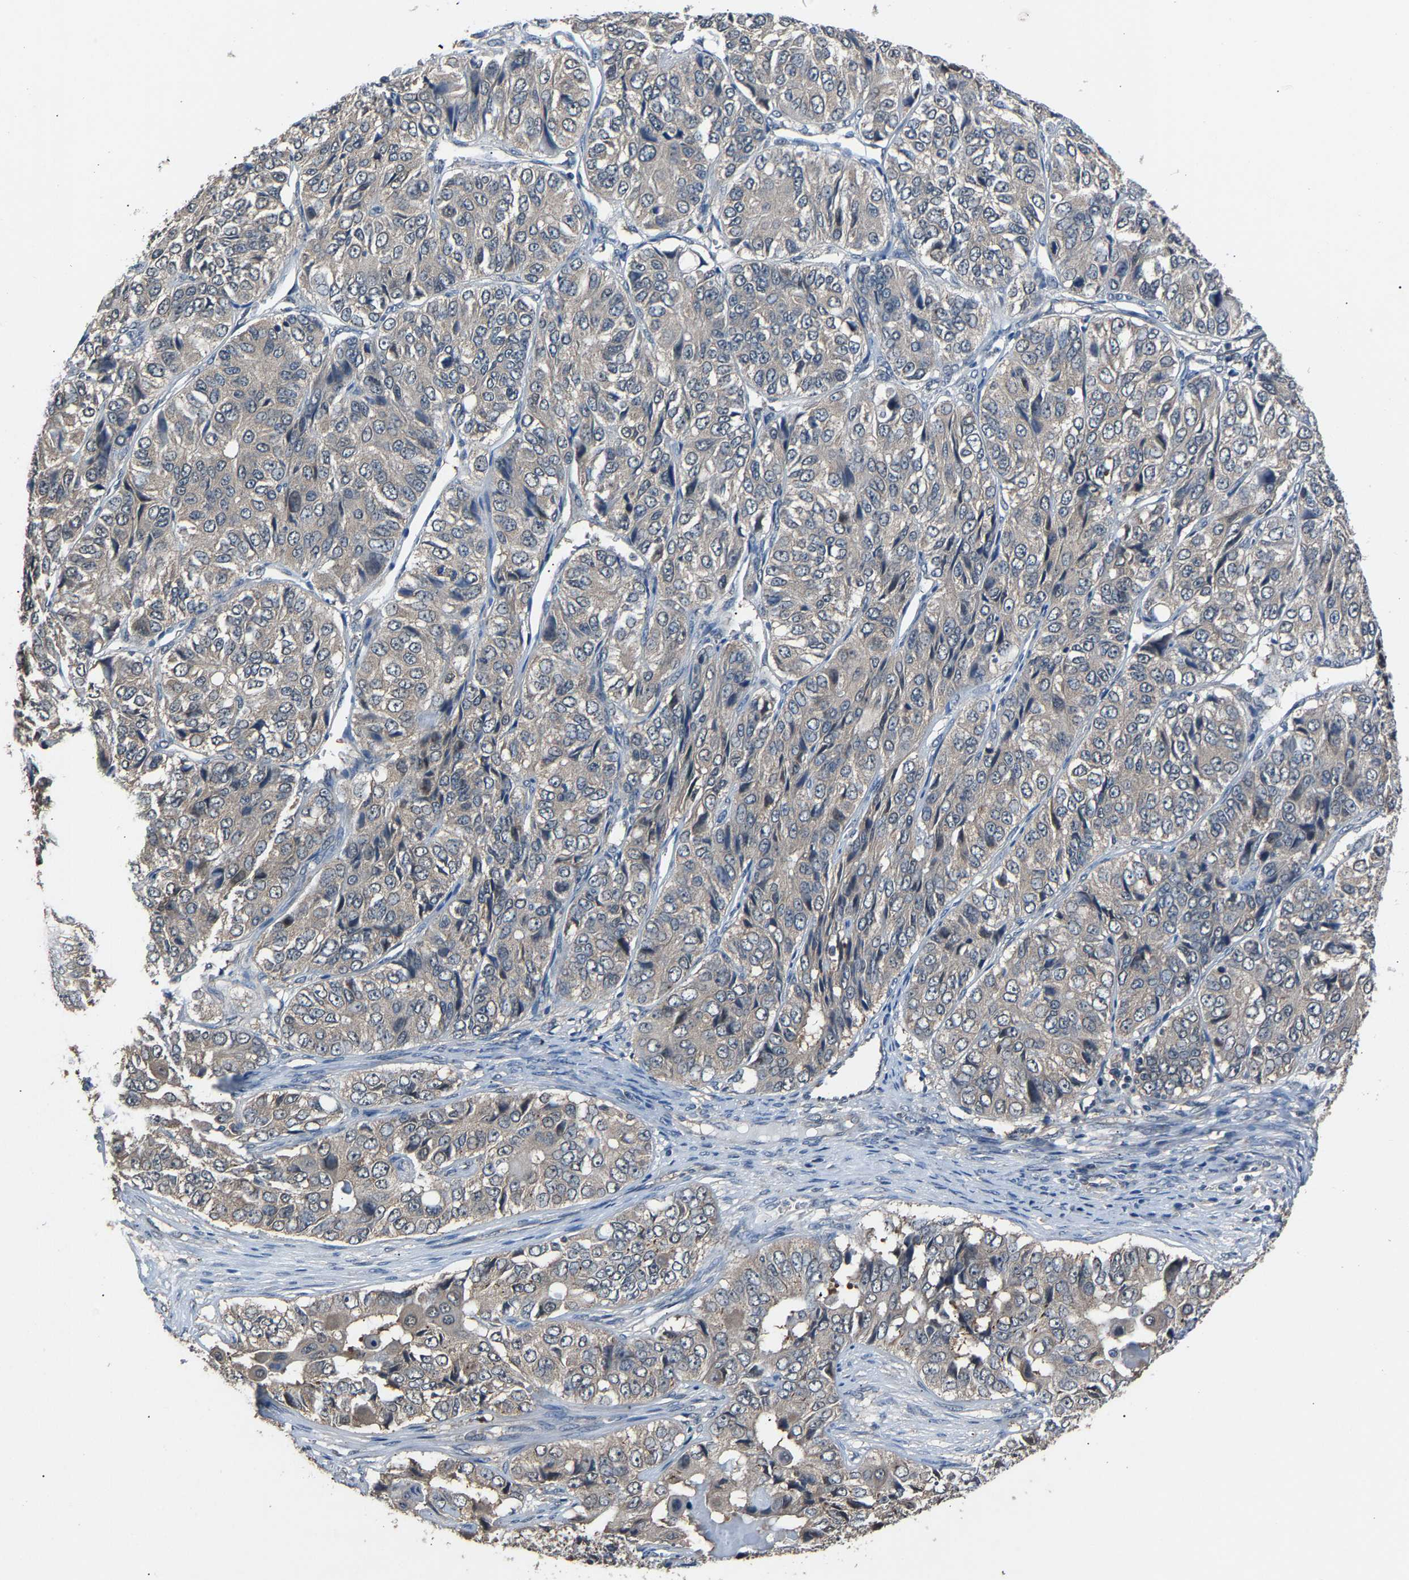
{"staining": {"intensity": "weak", "quantity": ">75%", "location": "cytoplasmic/membranous"}, "tissue": "ovarian cancer", "cell_type": "Tumor cells", "image_type": "cancer", "snomed": [{"axis": "morphology", "description": "Carcinoma, endometroid"}, {"axis": "topography", "description": "Ovary"}], "caption": "High-power microscopy captured an immunohistochemistry (IHC) photomicrograph of ovarian cancer (endometroid carcinoma), revealing weak cytoplasmic/membranous expression in approximately >75% of tumor cells.", "gene": "ABCC9", "patient": {"sex": "female", "age": 51}}